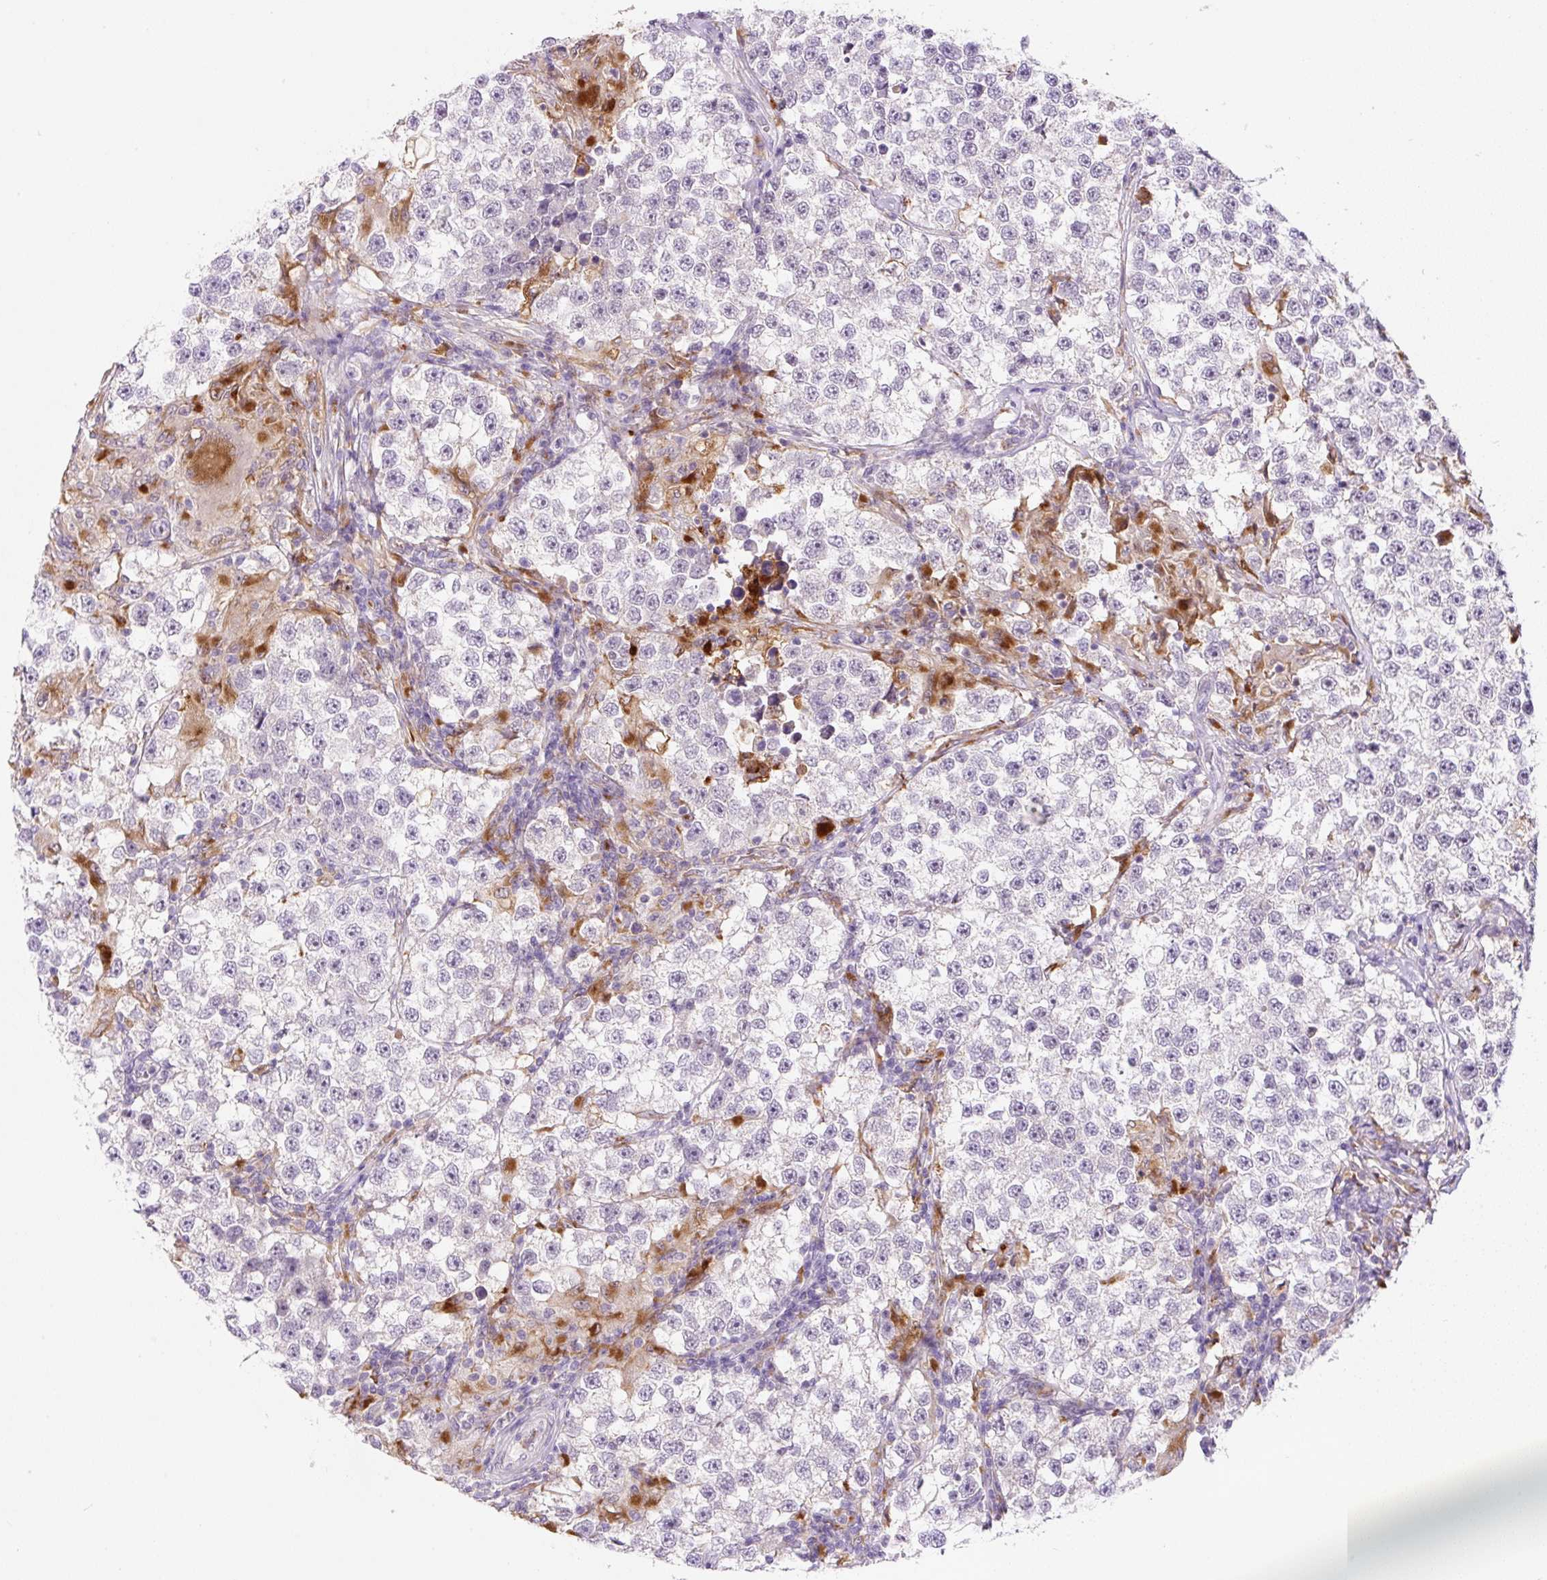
{"staining": {"intensity": "negative", "quantity": "none", "location": "none"}, "tissue": "testis cancer", "cell_type": "Tumor cells", "image_type": "cancer", "snomed": [{"axis": "morphology", "description": "Seminoma, NOS"}, {"axis": "topography", "description": "Testis"}], "caption": "A micrograph of human testis seminoma is negative for staining in tumor cells. (Stains: DAB IHC with hematoxylin counter stain, Microscopy: brightfield microscopy at high magnification).", "gene": "CEBPZOS", "patient": {"sex": "male", "age": 46}}